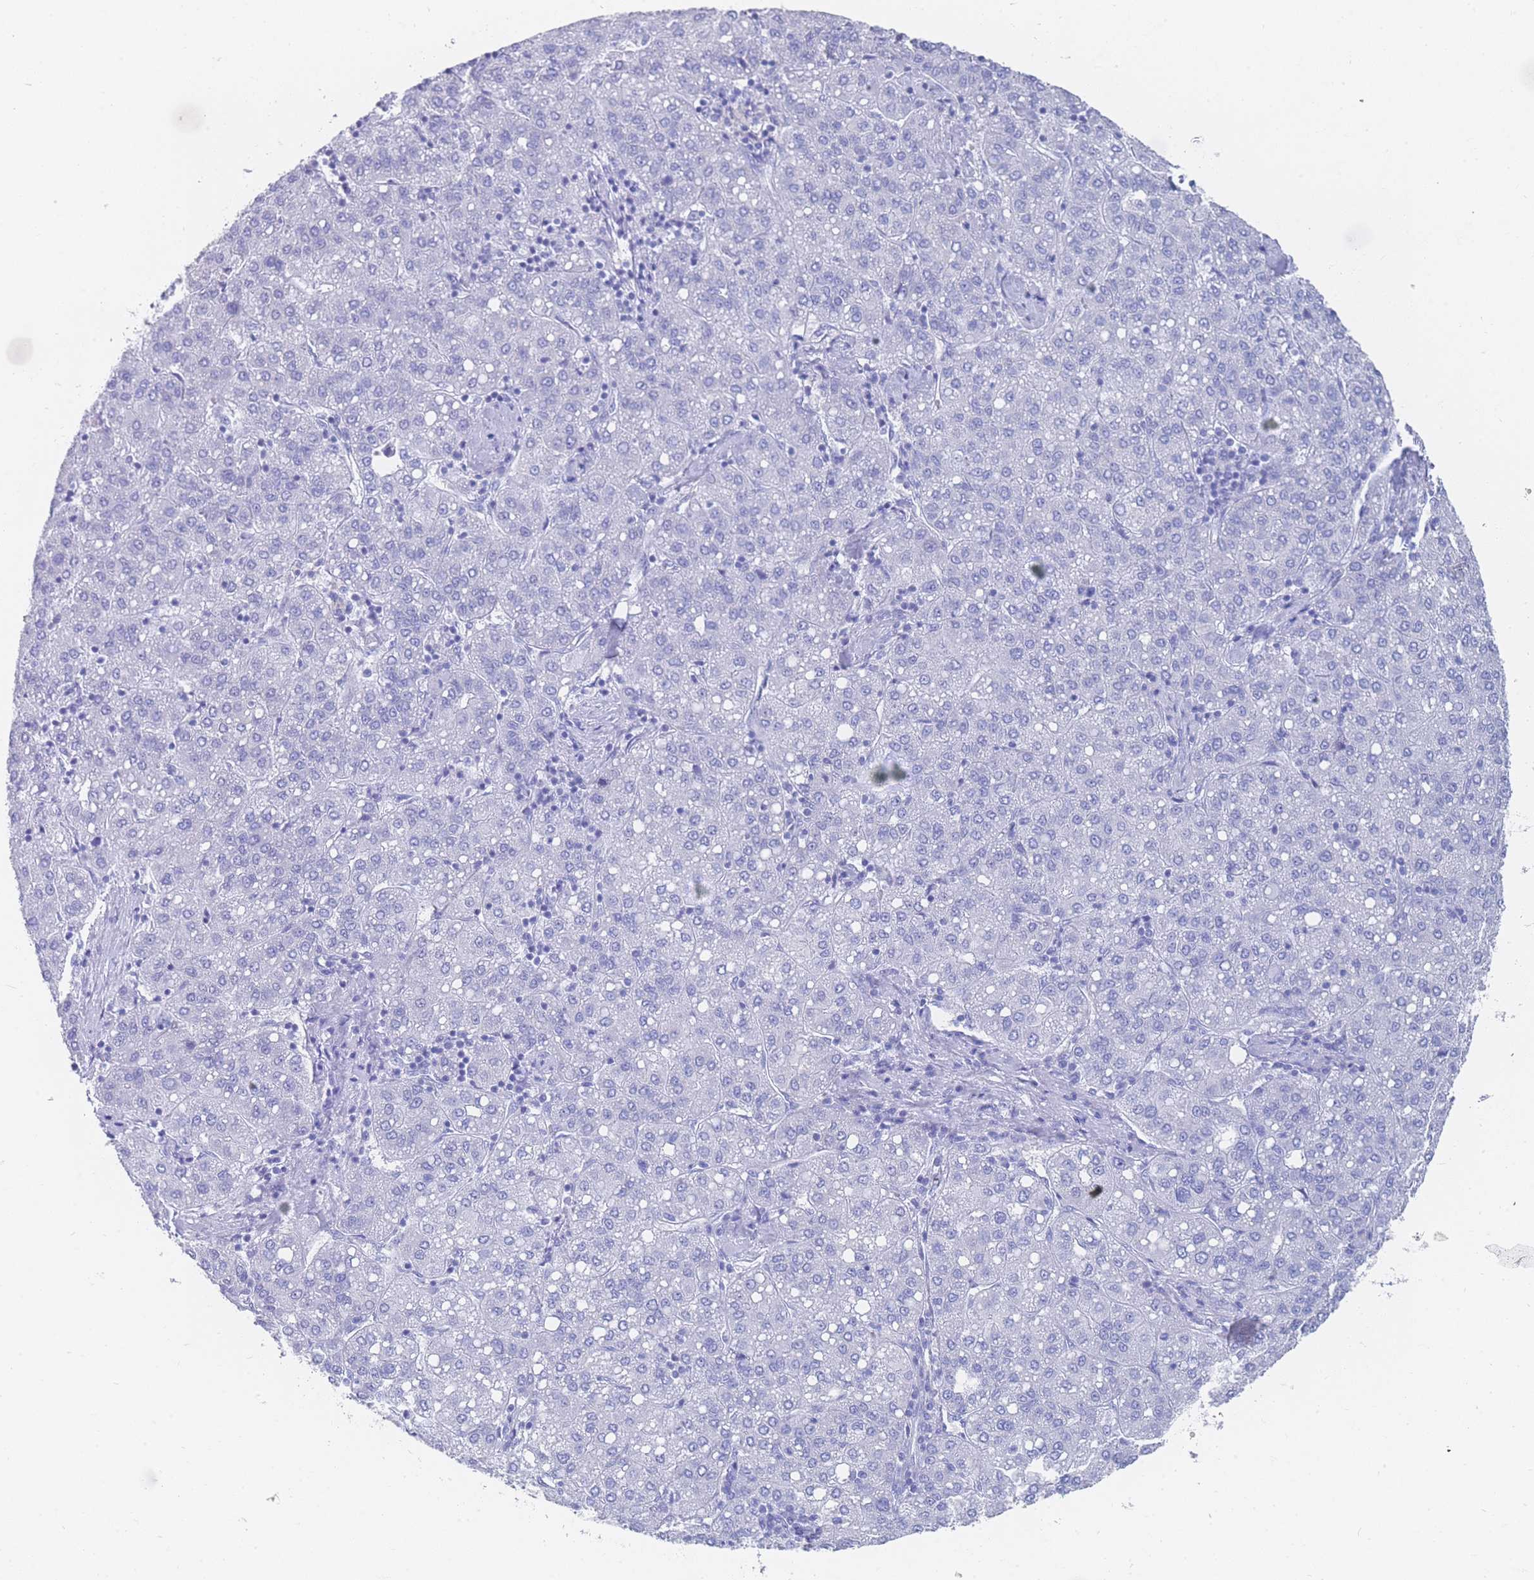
{"staining": {"intensity": "negative", "quantity": "none", "location": "none"}, "tissue": "liver cancer", "cell_type": "Tumor cells", "image_type": "cancer", "snomed": [{"axis": "morphology", "description": "Carcinoma, Hepatocellular, NOS"}, {"axis": "topography", "description": "Liver"}], "caption": "An immunohistochemistry photomicrograph of hepatocellular carcinoma (liver) is shown. There is no staining in tumor cells of hepatocellular carcinoma (liver). (DAB IHC, high magnification).", "gene": "LZTFL1", "patient": {"sex": "male", "age": 65}}